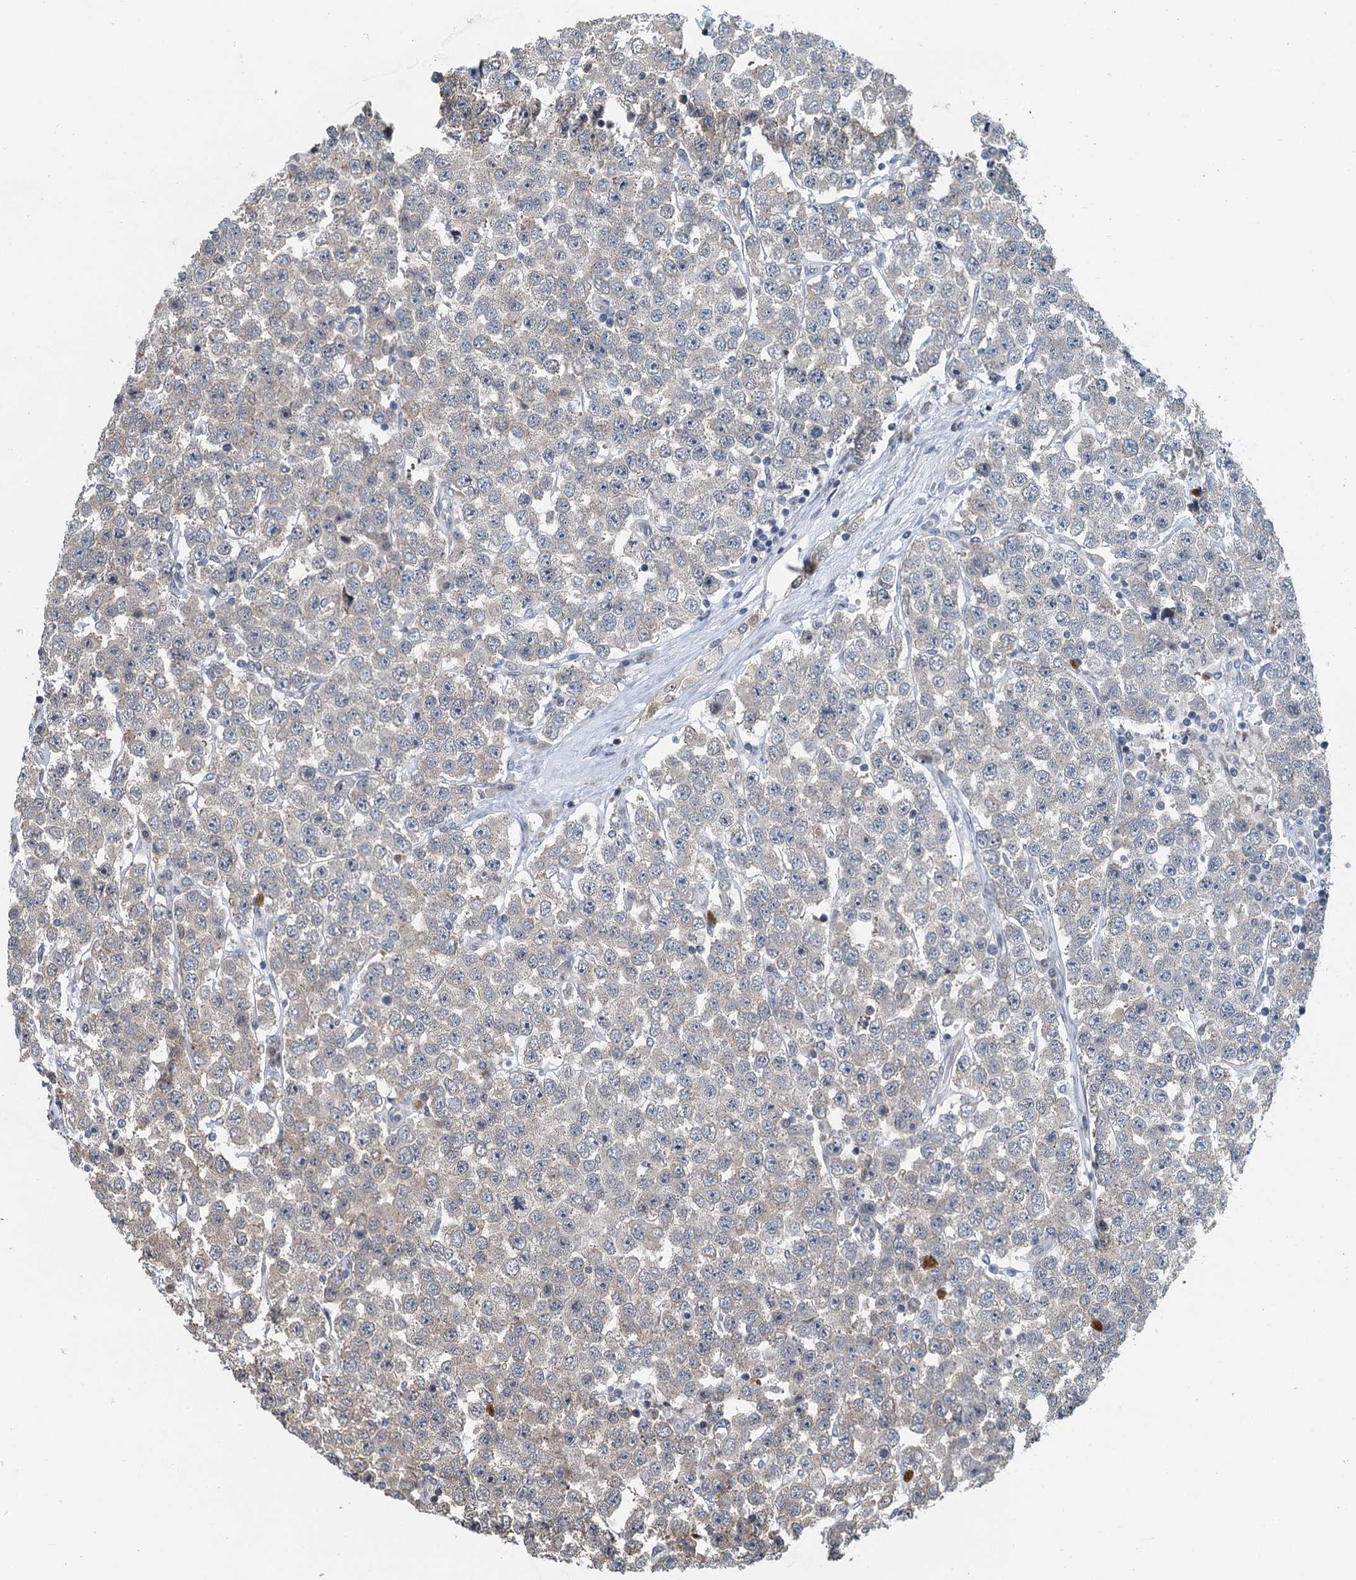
{"staining": {"intensity": "negative", "quantity": "none", "location": "none"}, "tissue": "testis cancer", "cell_type": "Tumor cells", "image_type": "cancer", "snomed": [{"axis": "morphology", "description": "Seminoma, NOS"}, {"axis": "topography", "description": "Testis"}], "caption": "An IHC image of testis cancer is shown. There is no staining in tumor cells of testis cancer. (DAB (3,3'-diaminobenzidine) IHC, high magnification).", "gene": "WHAMM", "patient": {"sex": "male", "age": 28}}